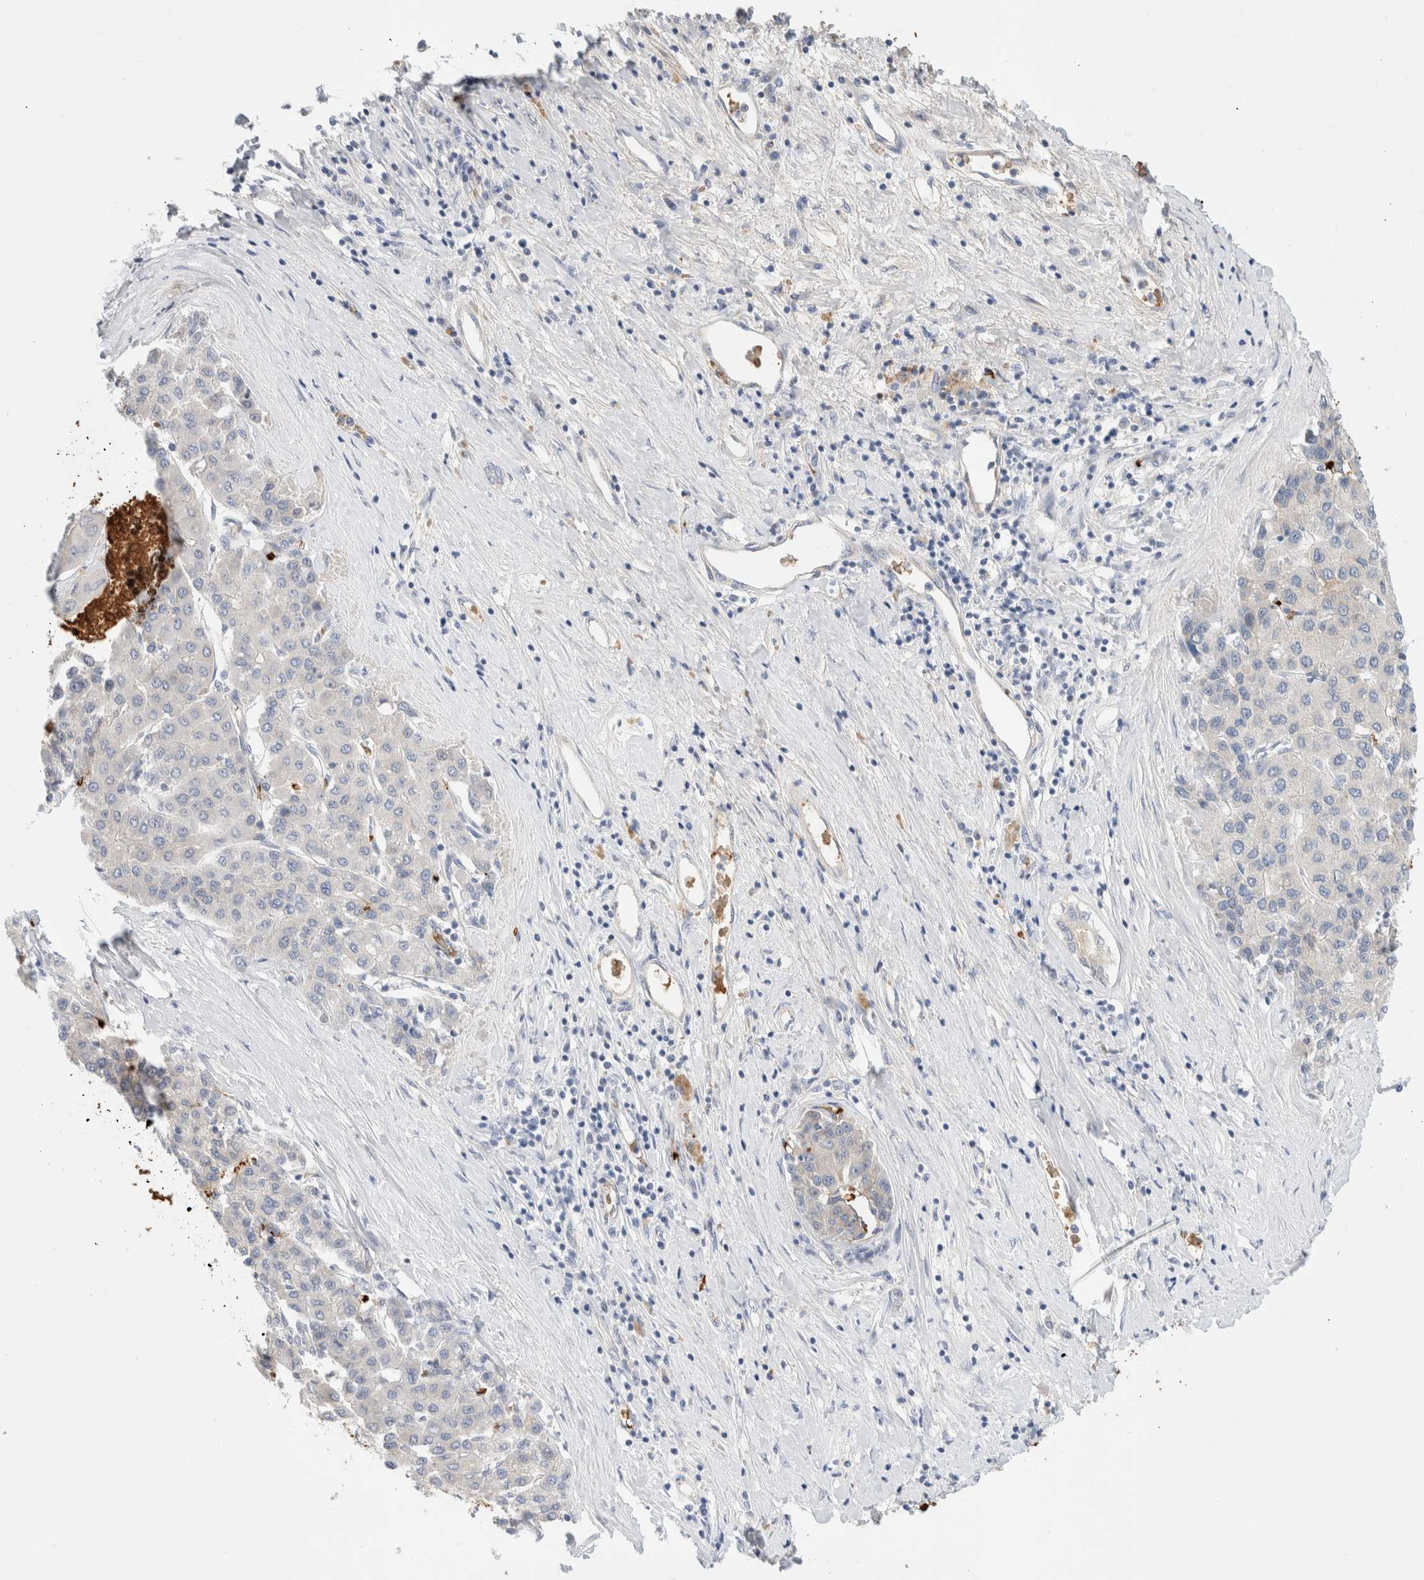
{"staining": {"intensity": "moderate", "quantity": "<25%", "location": "cytoplasmic/membranous"}, "tissue": "liver cancer", "cell_type": "Tumor cells", "image_type": "cancer", "snomed": [{"axis": "morphology", "description": "Carcinoma, Hepatocellular, NOS"}, {"axis": "topography", "description": "Liver"}], "caption": "Immunohistochemical staining of liver hepatocellular carcinoma exhibits moderate cytoplasmic/membranous protein positivity in approximately <25% of tumor cells. The protein of interest is shown in brown color, while the nuclei are stained blue.", "gene": "MST1", "patient": {"sex": "male", "age": 65}}